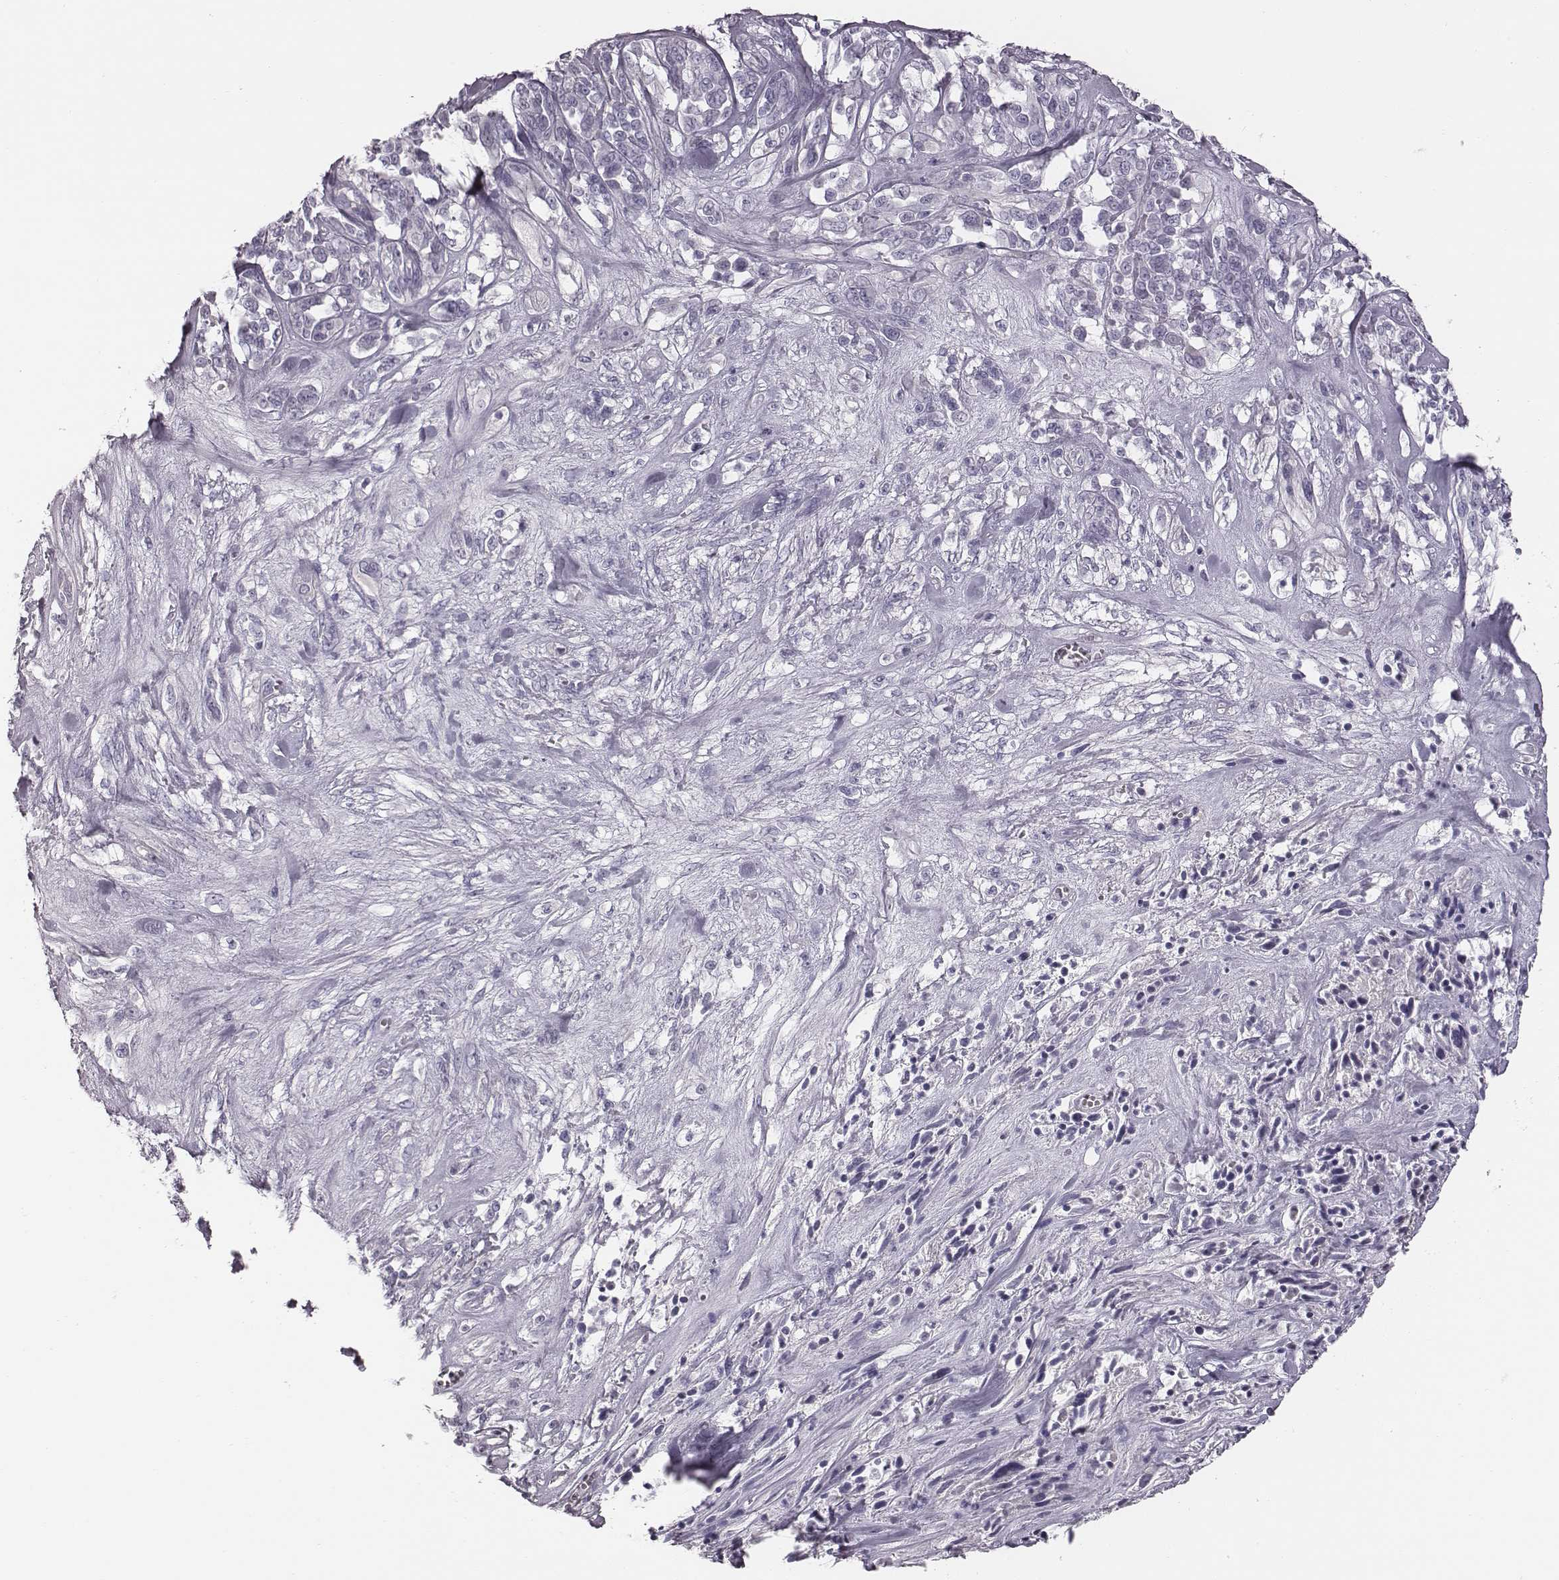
{"staining": {"intensity": "negative", "quantity": "none", "location": "none"}, "tissue": "melanoma", "cell_type": "Tumor cells", "image_type": "cancer", "snomed": [{"axis": "morphology", "description": "Malignant melanoma, NOS"}, {"axis": "topography", "description": "Skin"}], "caption": "There is no significant staining in tumor cells of malignant melanoma. (Brightfield microscopy of DAB IHC at high magnification).", "gene": "CRISP1", "patient": {"sex": "female", "age": 91}}